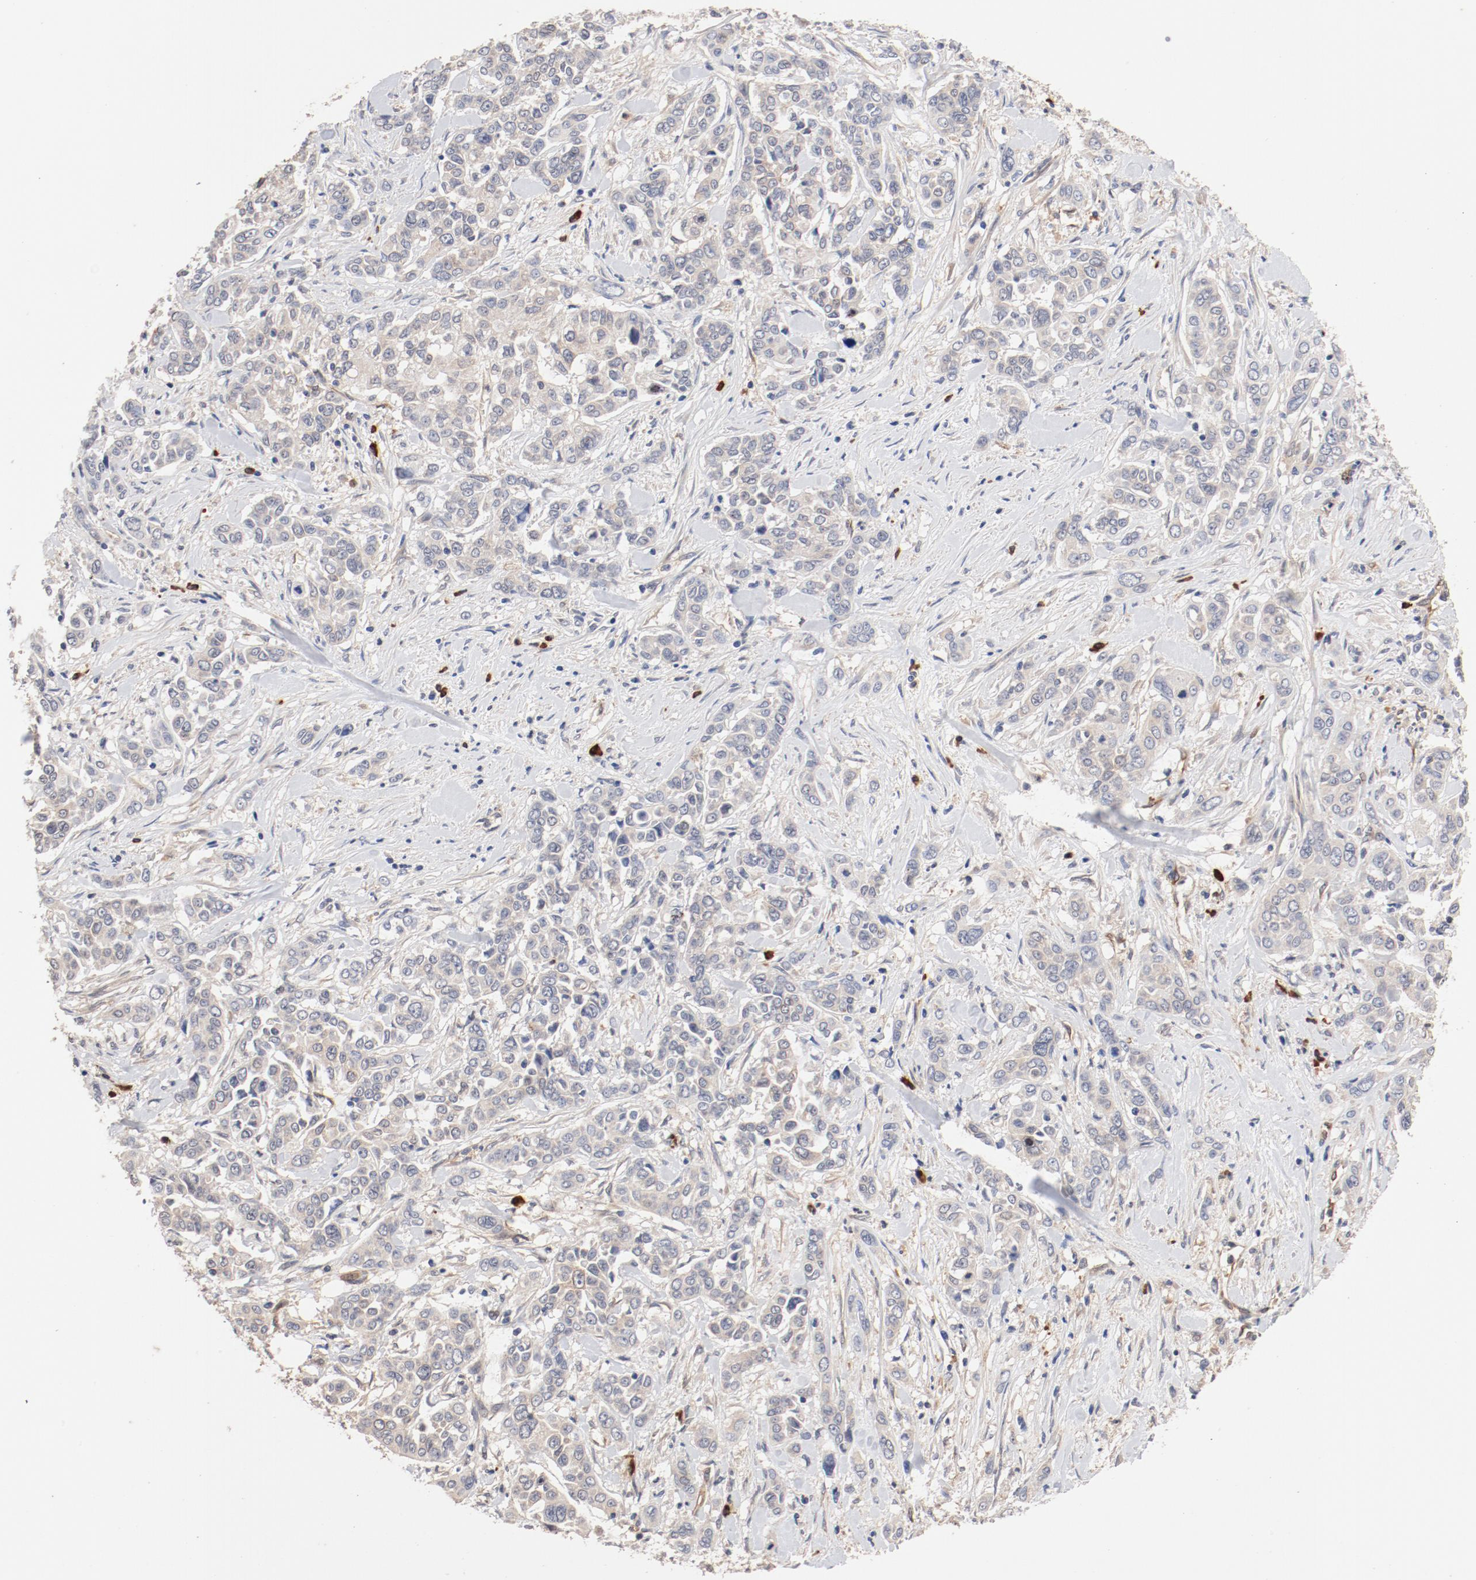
{"staining": {"intensity": "weak", "quantity": "25%-75%", "location": "cytoplasmic/membranous"}, "tissue": "pancreatic cancer", "cell_type": "Tumor cells", "image_type": "cancer", "snomed": [{"axis": "morphology", "description": "Adenocarcinoma, NOS"}, {"axis": "topography", "description": "Pancreas"}], "caption": "Tumor cells display weak cytoplasmic/membranous positivity in approximately 25%-75% of cells in pancreatic cancer (adenocarcinoma).", "gene": "UBE2J1", "patient": {"sex": "female", "age": 52}}